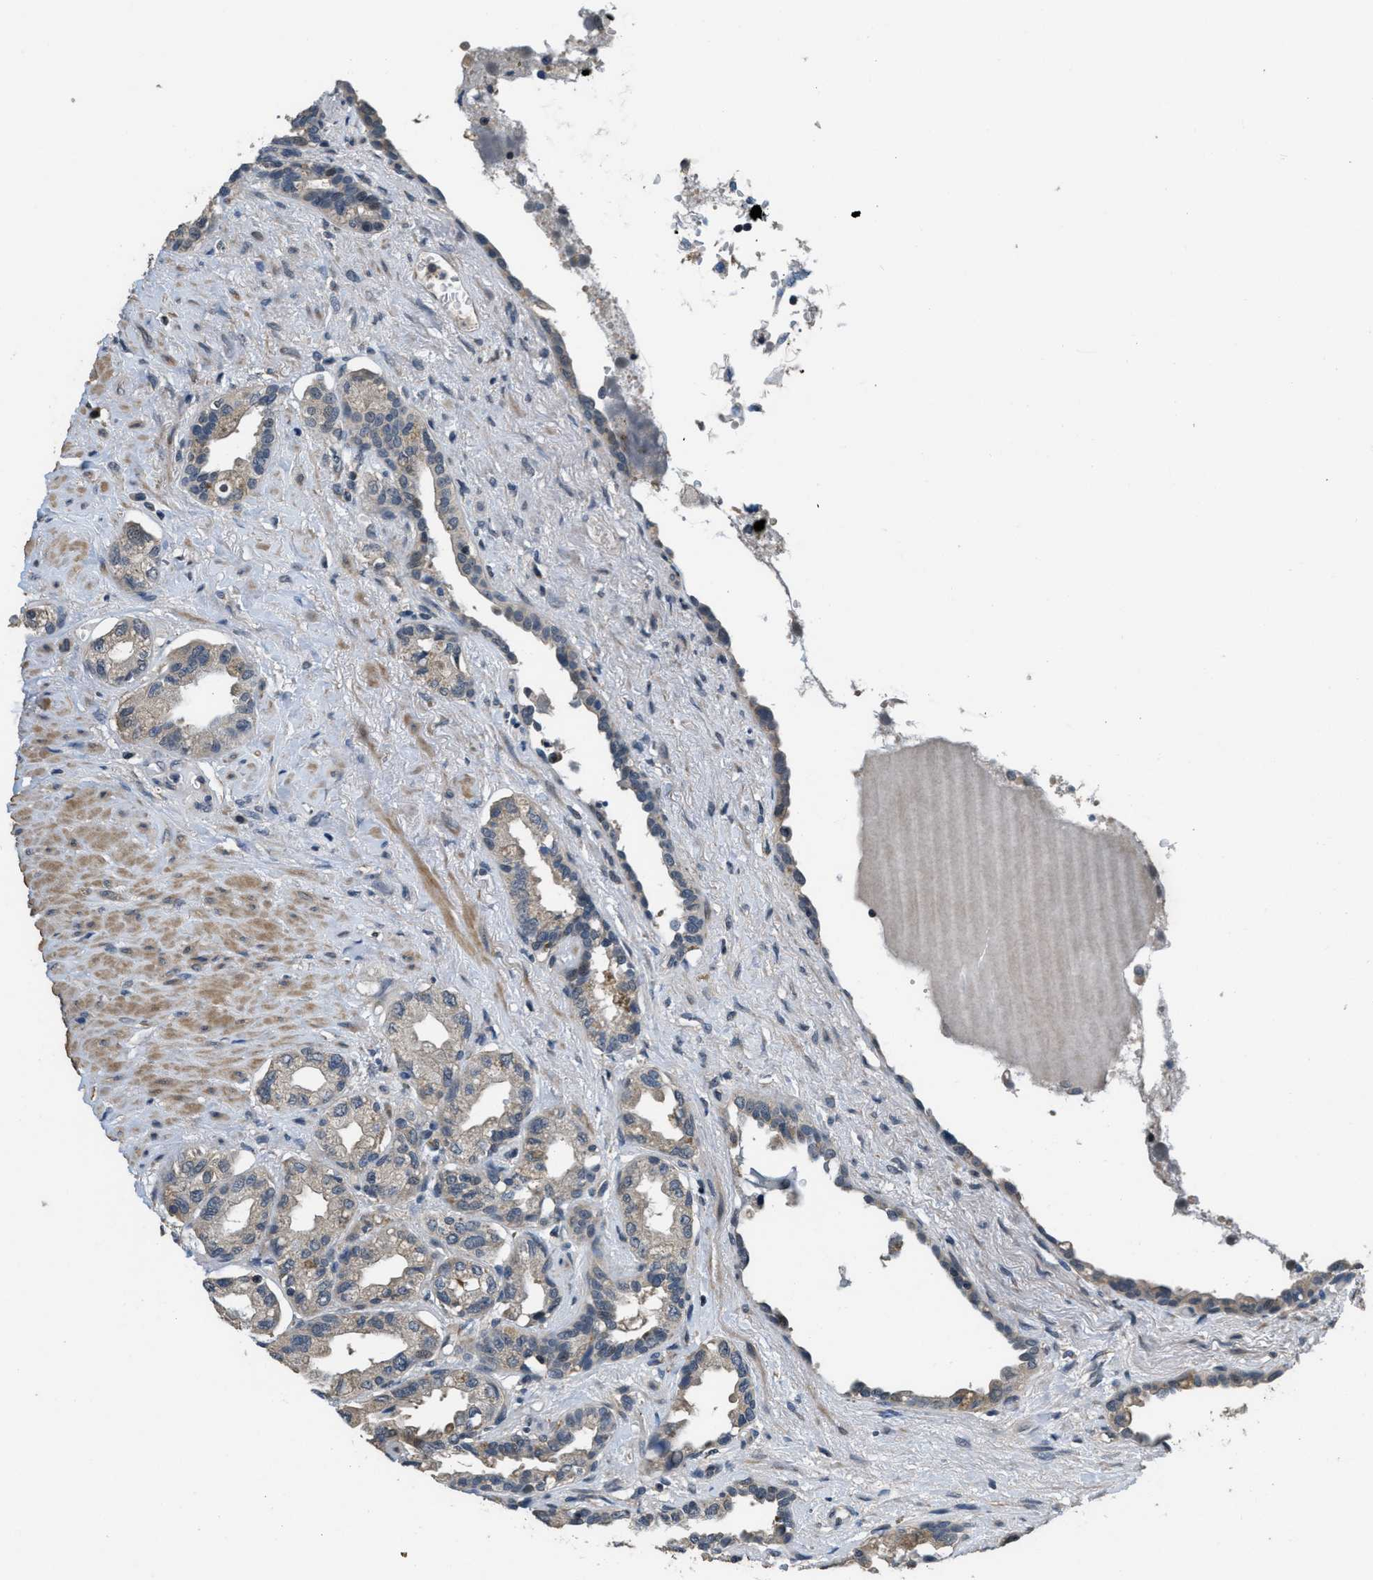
{"staining": {"intensity": "weak", "quantity": "<25%", "location": "cytoplasmic/membranous"}, "tissue": "seminal vesicle", "cell_type": "Glandular cells", "image_type": "normal", "snomed": [{"axis": "morphology", "description": "Normal tissue, NOS"}, {"axis": "topography", "description": "Seminal veicle"}], "caption": "DAB immunohistochemical staining of unremarkable human seminal vesicle displays no significant expression in glandular cells.", "gene": "NAT1", "patient": {"sex": "male", "age": 61}}